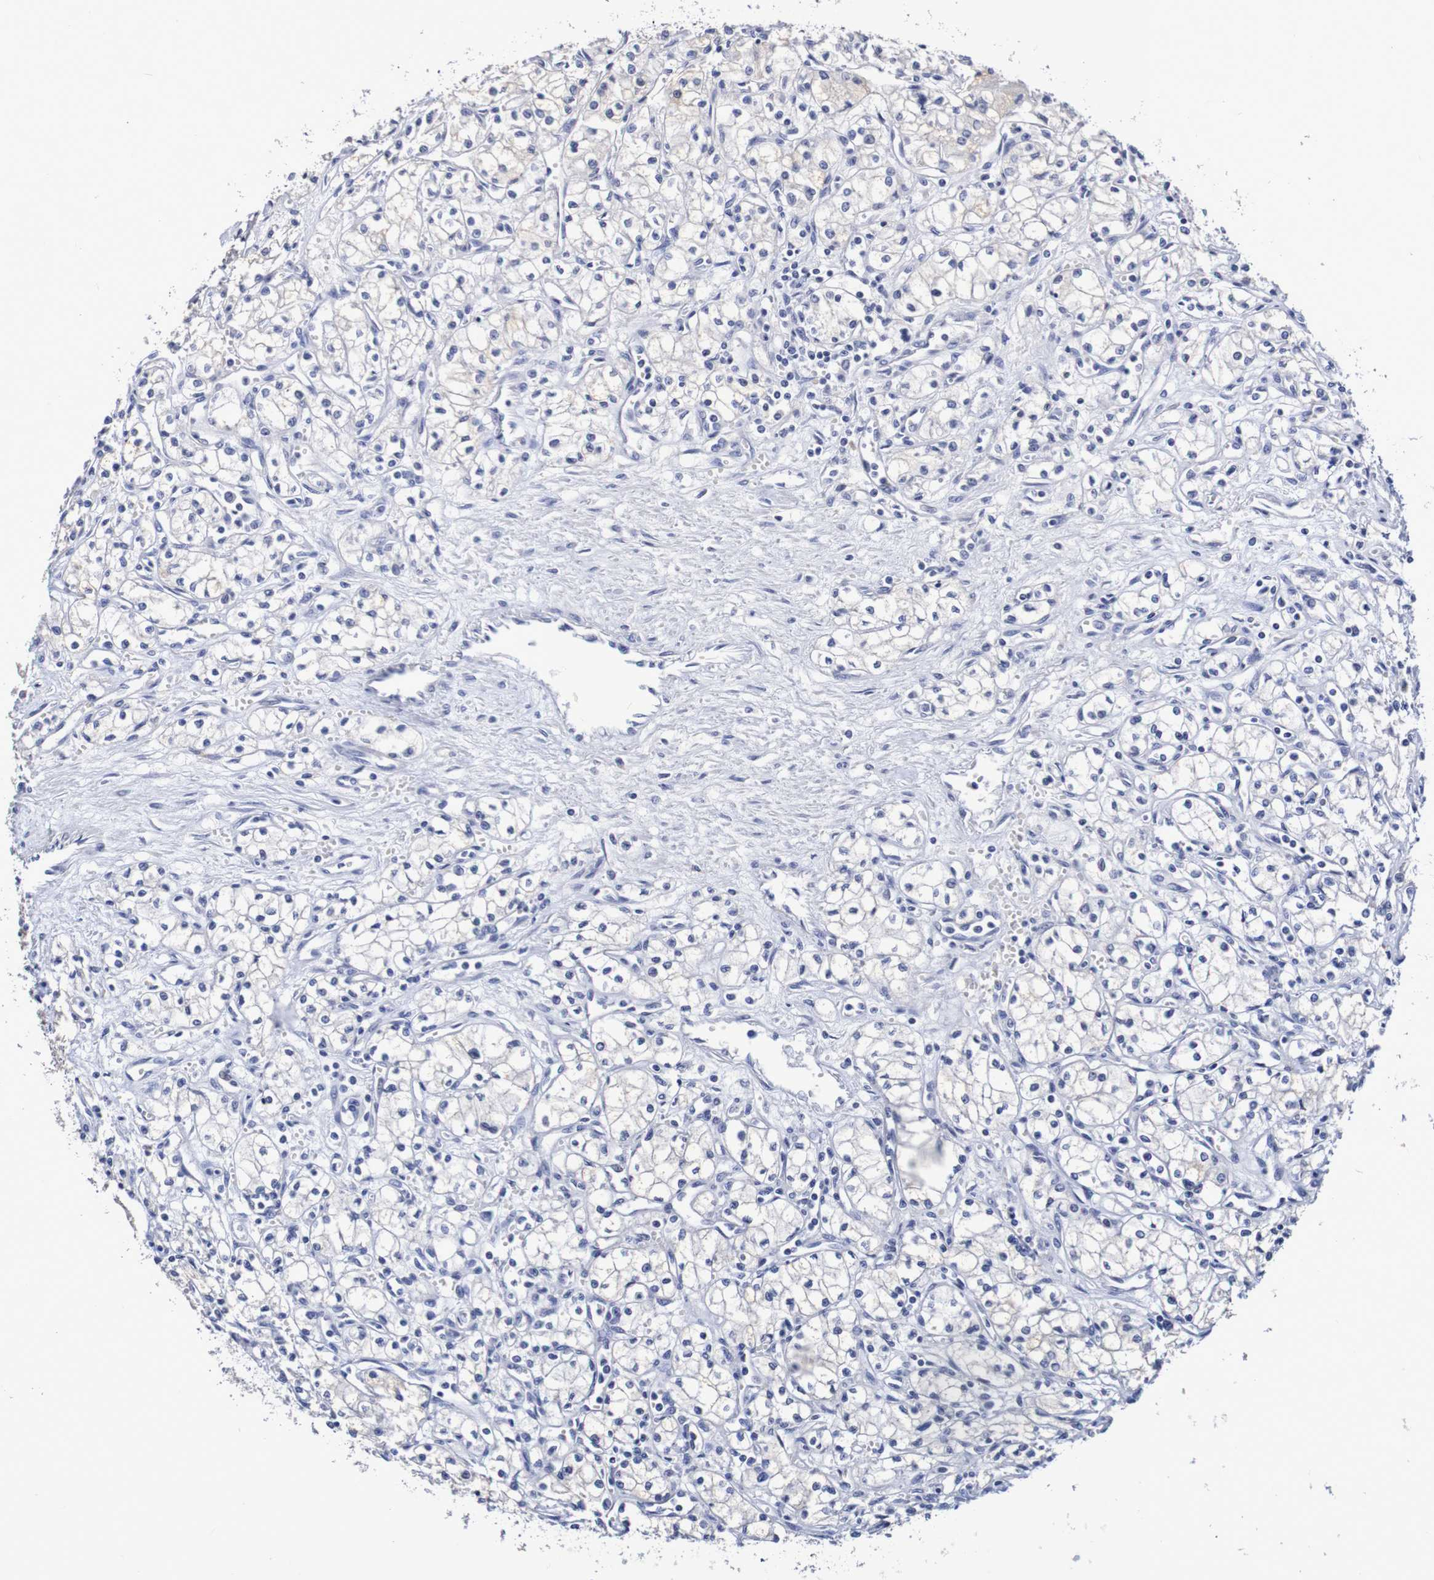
{"staining": {"intensity": "negative", "quantity": "none", "location": "none"}, "tissue": "renal cancer", "cell_type": "Tumor cells", "image_type": "cancer", "snomed": [{"axis": "morphology", "description": "Normal tissue, NOS"}, {"axis": "morphology", "description": "Adenocarcinoma, NOS"}, {"axis": "topography", "description": "Kidney"}], "caption": "The immunohistochemistry (IHC) micrograph has no significant positivity in tumor cells of renal adenocarcinoma tissue.", "gene": "ACVR1C", "patient": {"sex": "male", "age": 59}}